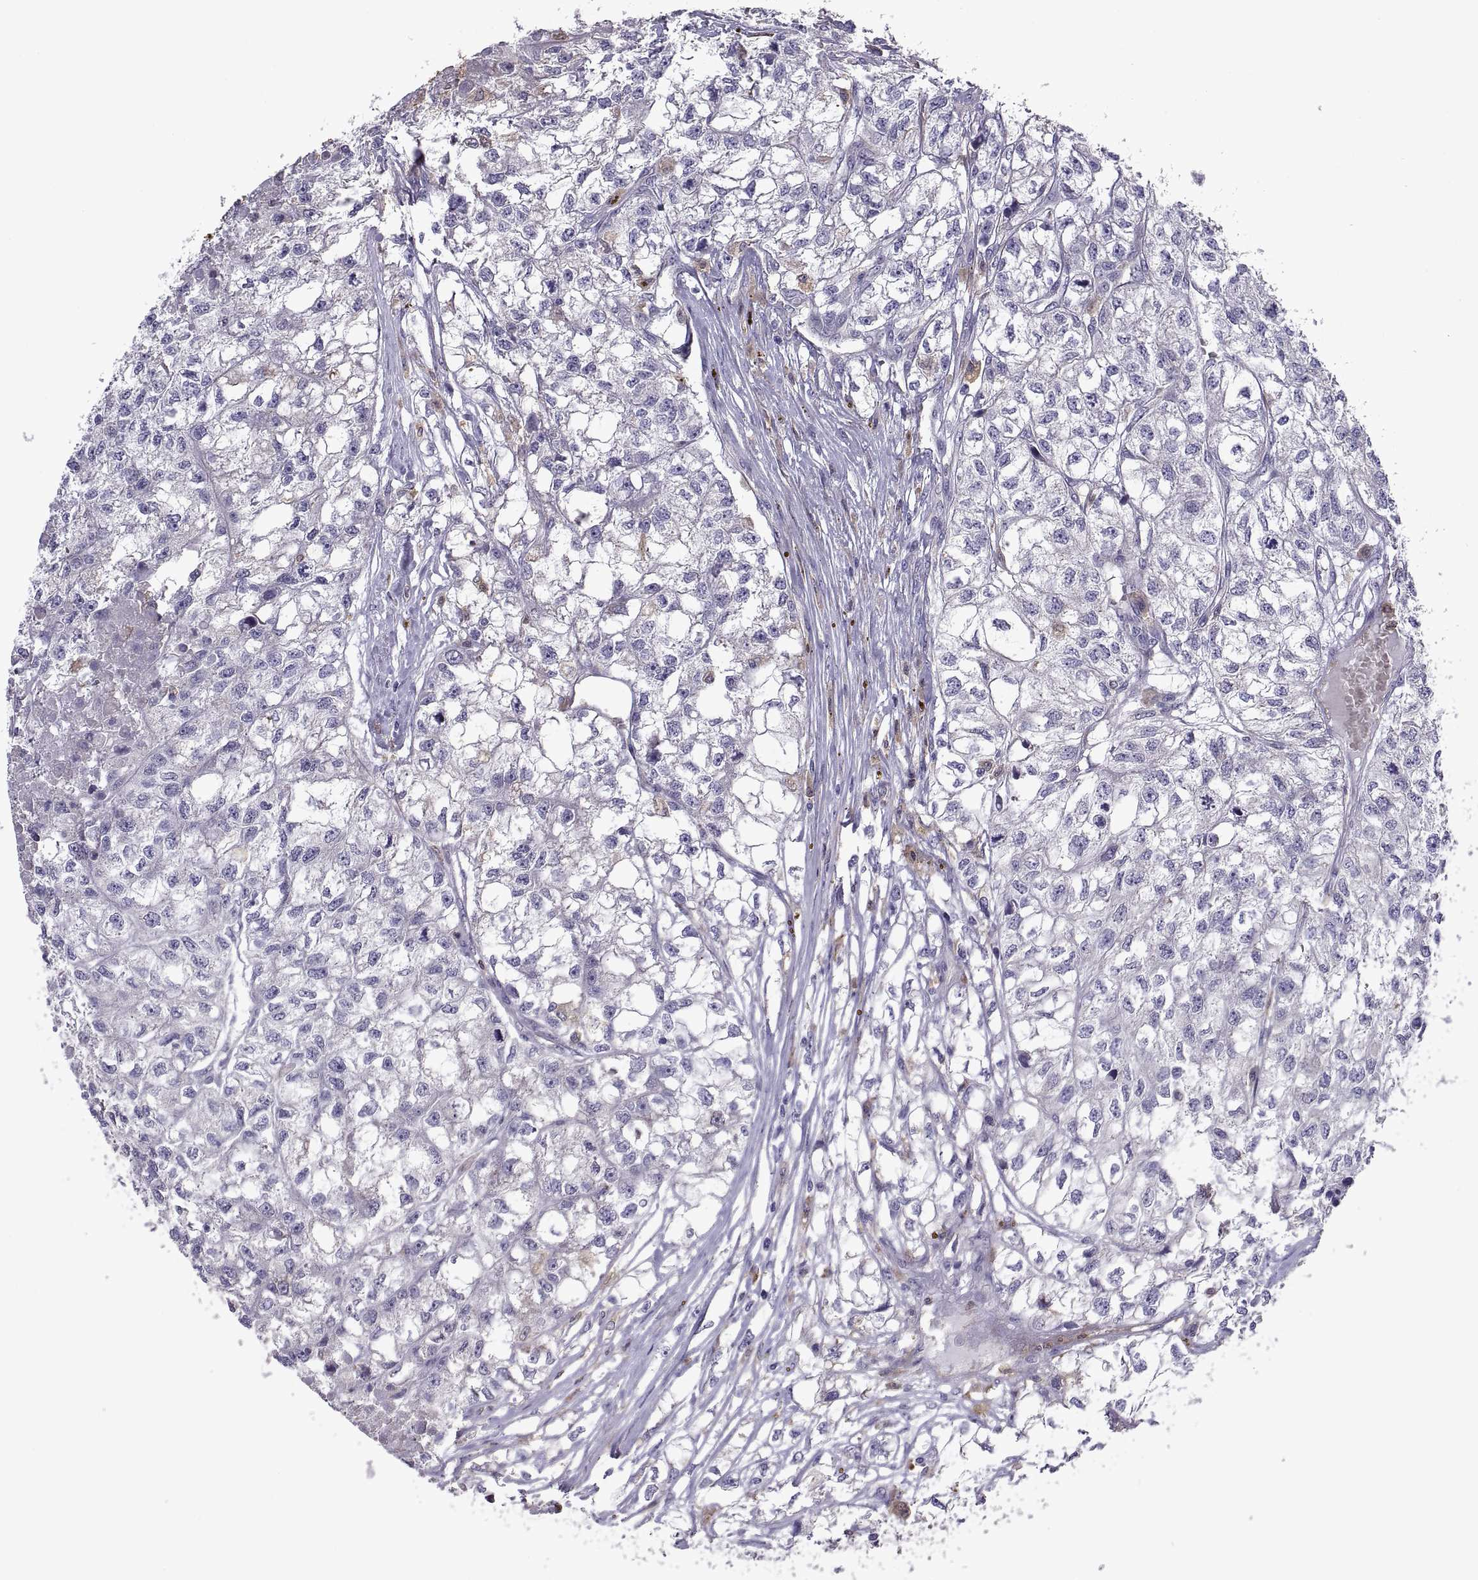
{"staining": {"intensity": "negative", "quantity": "none", "location": "none"}, "tissue": "renal cancer", "cell_type": "Tumor cells", "image_type": "cancer", "snomed": [{"axis": "morphology", "description": "Adenocarcinoma, NOS"}, {"axis": "topography", "description": "Kidney"}], "caption": "IHC image of neoplastic tissue: renal cancer (adenocarcinoma) stained with DAB (3,3'-diaminobenzidine) shows no significant protein positivity in tumor cells. Brightfield microscopy of immunohistochemistry stained with DAB (brown) and hematoxylin (blue), captured at high magnification.", "gene": "DOK3", "patient": {"sex": "male", "age": 56}}